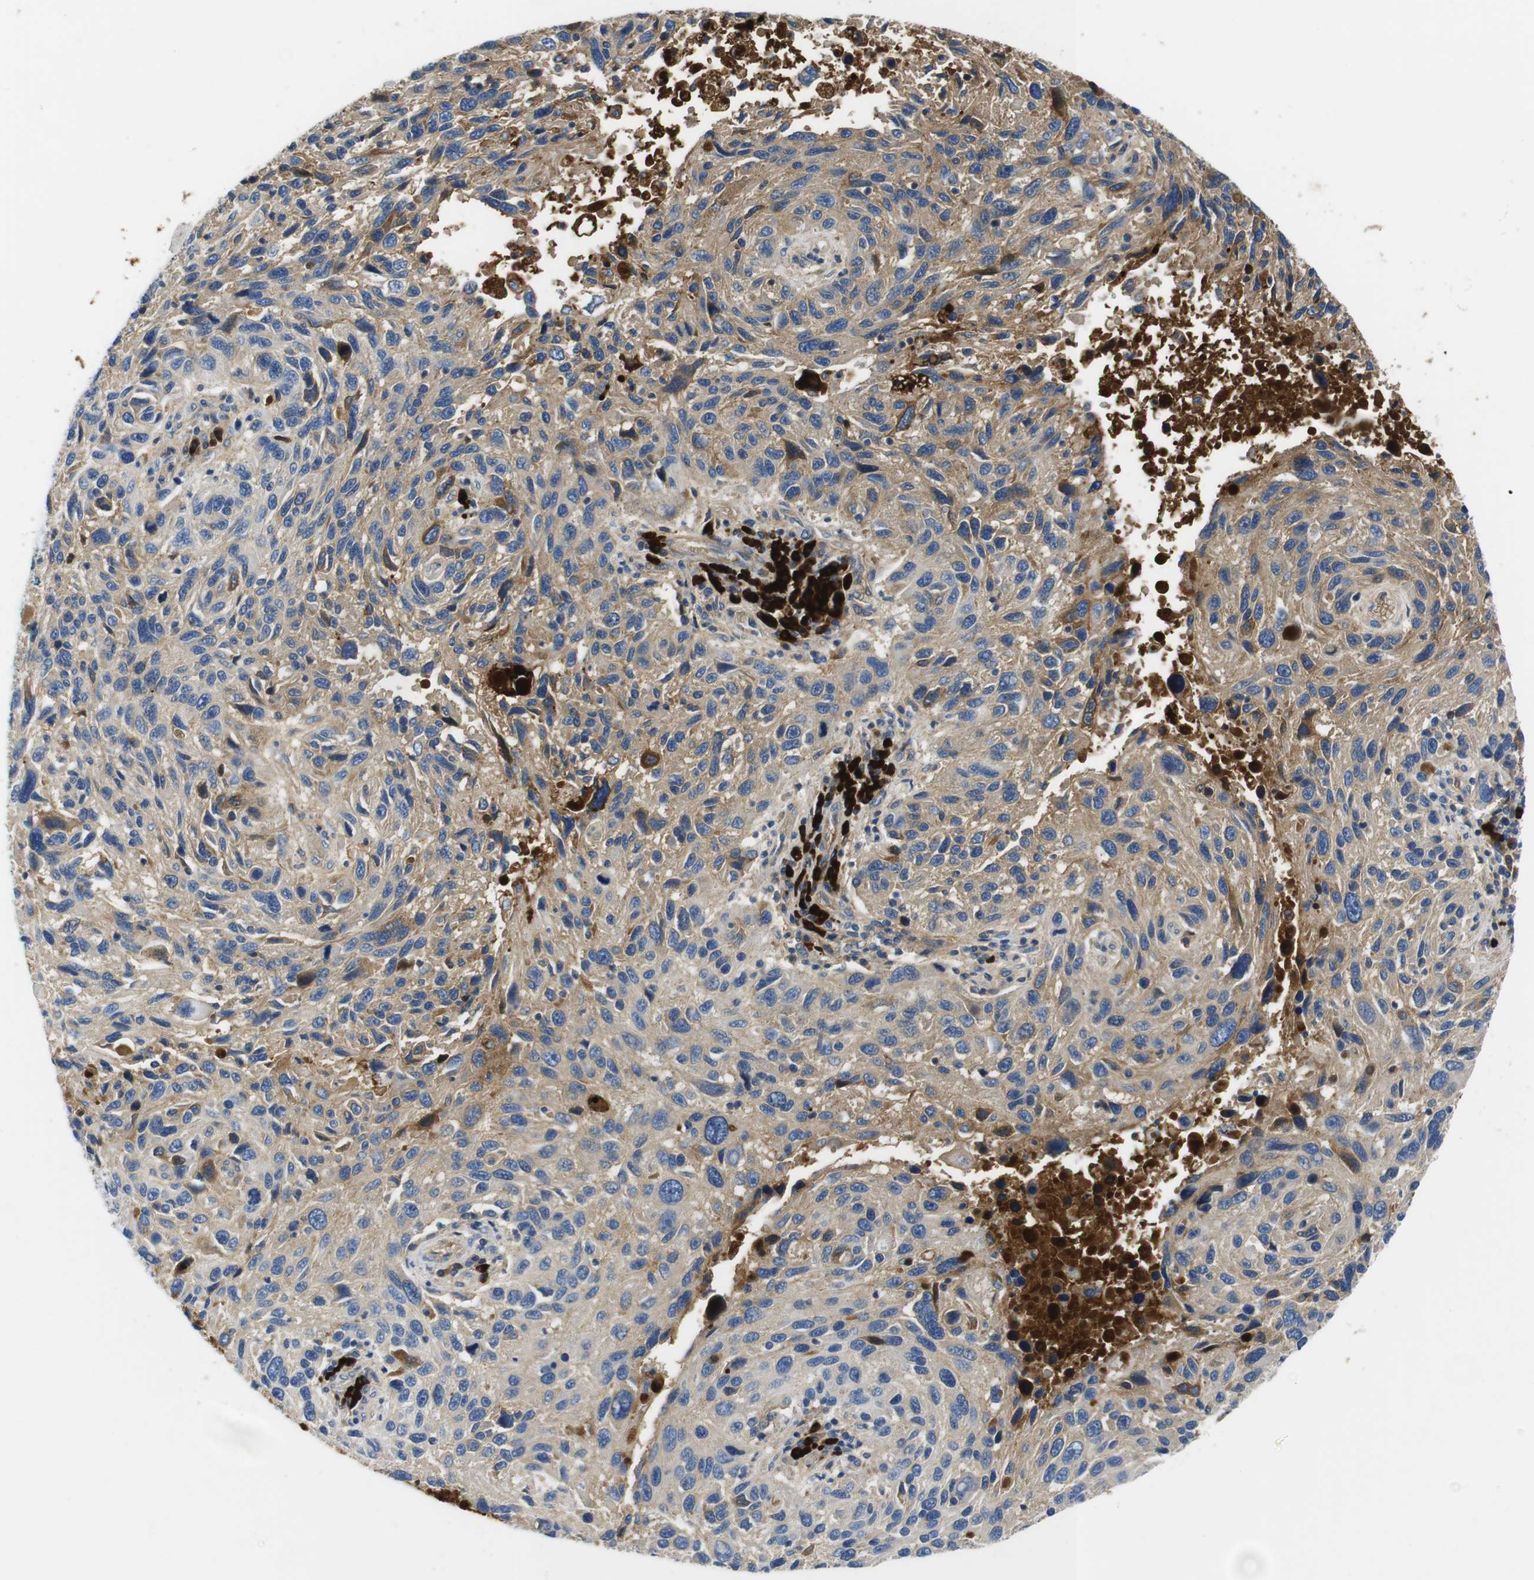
{"staining": {"intensity": "moderate", "quantity": ">75%", "location": "cytoplasmic/membranous"}, "tissue": "melanoma", "cell_type": "Tumor cells", "image_type": "cancer", "snomed": [{"axis": "morphology", "description": "Malignant melanoma, NOS"}, {"axis": "topography", "description": "Skin"}], "caption": "Immunohistochemistry (IHC) (DAB) staining of malignant melanoma displays moderate cytoplasmic/membranous protein positivity in approximately >75% of tumor cells.", "gene": "IGKC", "patient": {"sex": "male", "age": 53}}